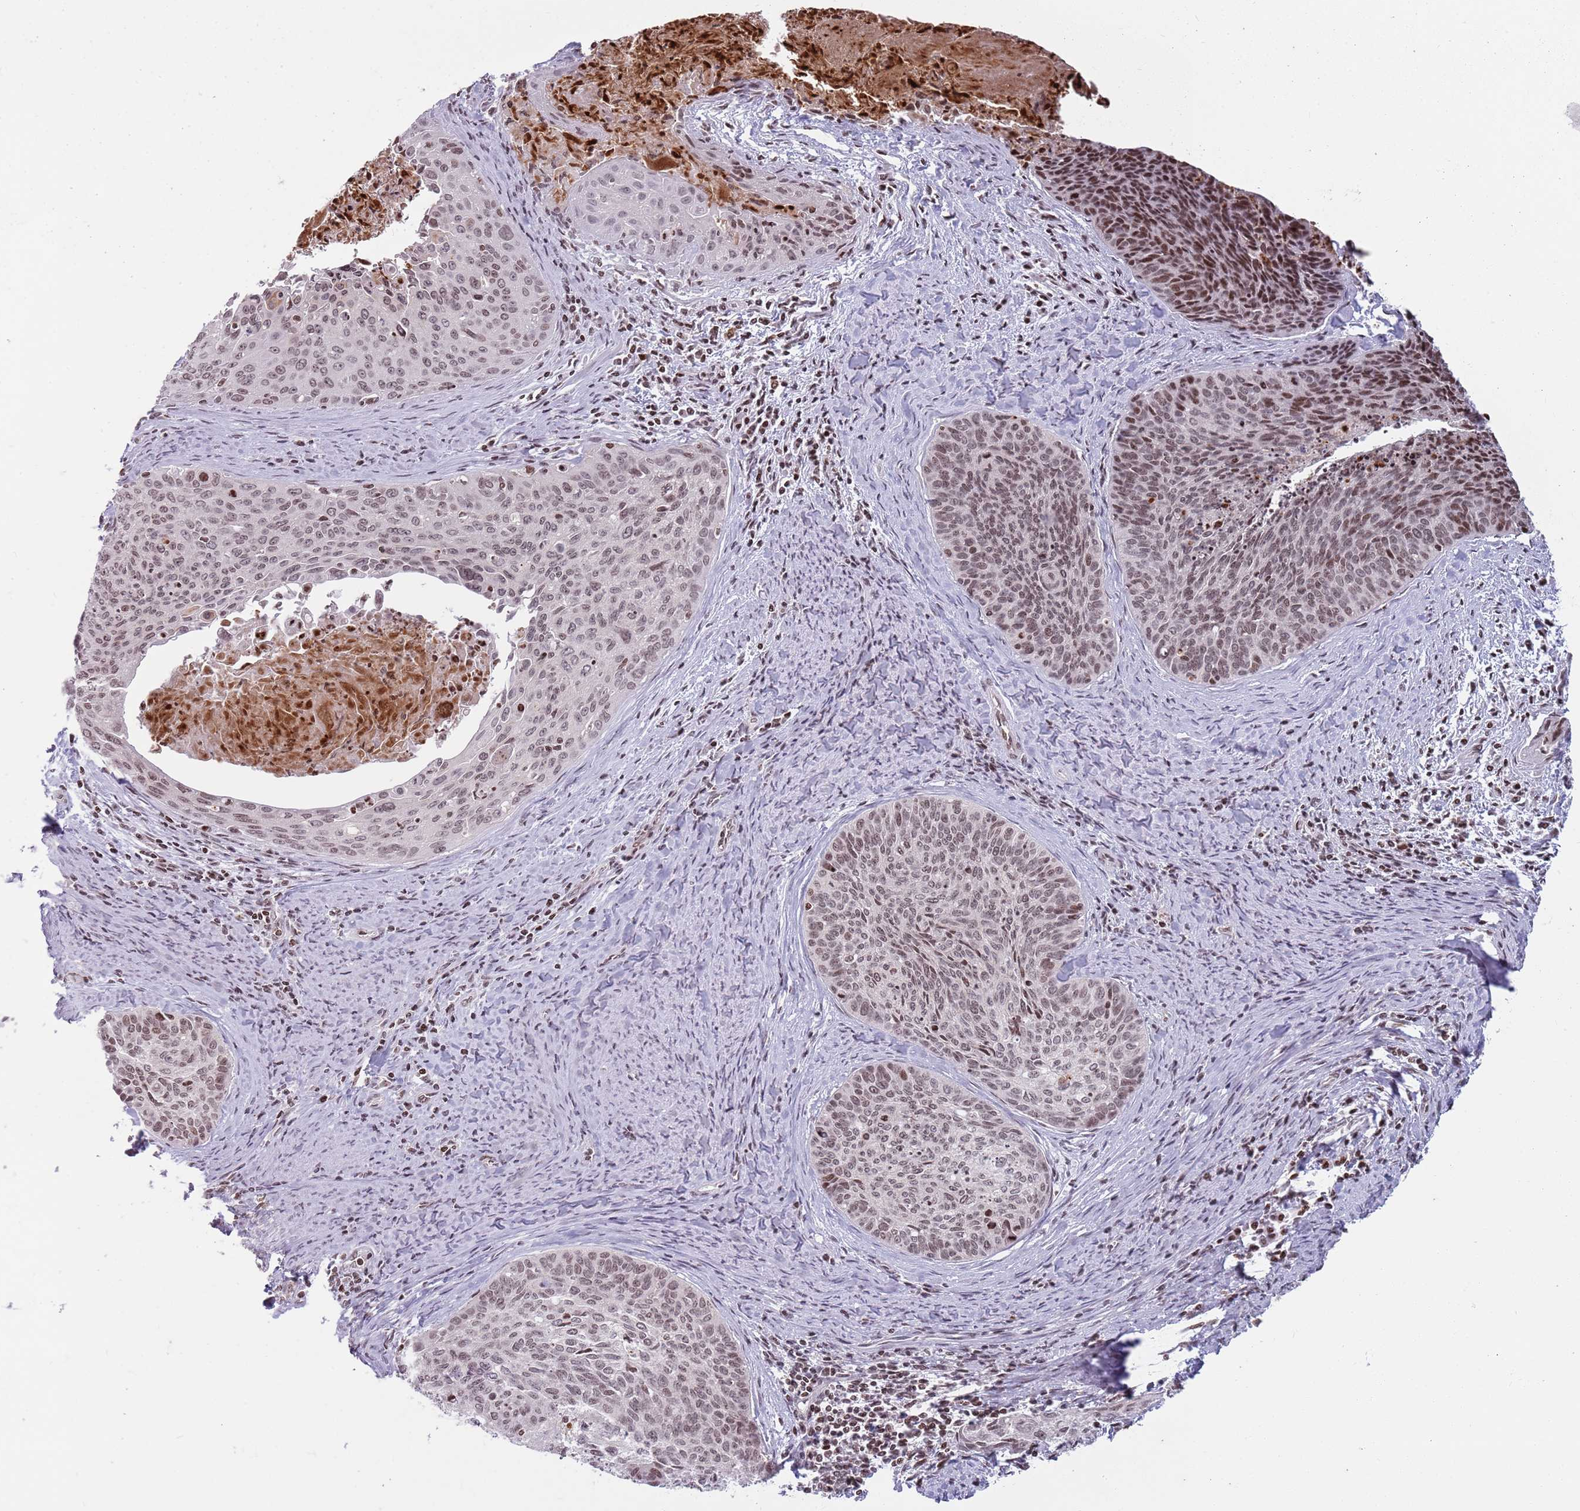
{"staining": {"intensity": "moderate", "quantity": "25%-75%", "location": "nuclear"}, "tissue": "cervical cancer", "cell_type": "Tumor cells", "image_type": "cancer", "snomed": [{"axis": "morphology", "description": "Squamous cell carcinoma, NOS"}, {"axis": "topography", "description": "Cervix"}], "caption": "Protein positivity by immunohistochemistry demonstrates moderate nuclear expression in about 25%-75% of tumor cells in squamous cell carcinoma (cervical). The staining was performed using DAB (3,3'-diaminobenzidine) to visualize the protein expression in brown, while the nuclei were stained in blue with hematoxylin (Magnification: 20x).", "gene": "SH3RF3", "patient": {"sex": "female", "age": 55}}